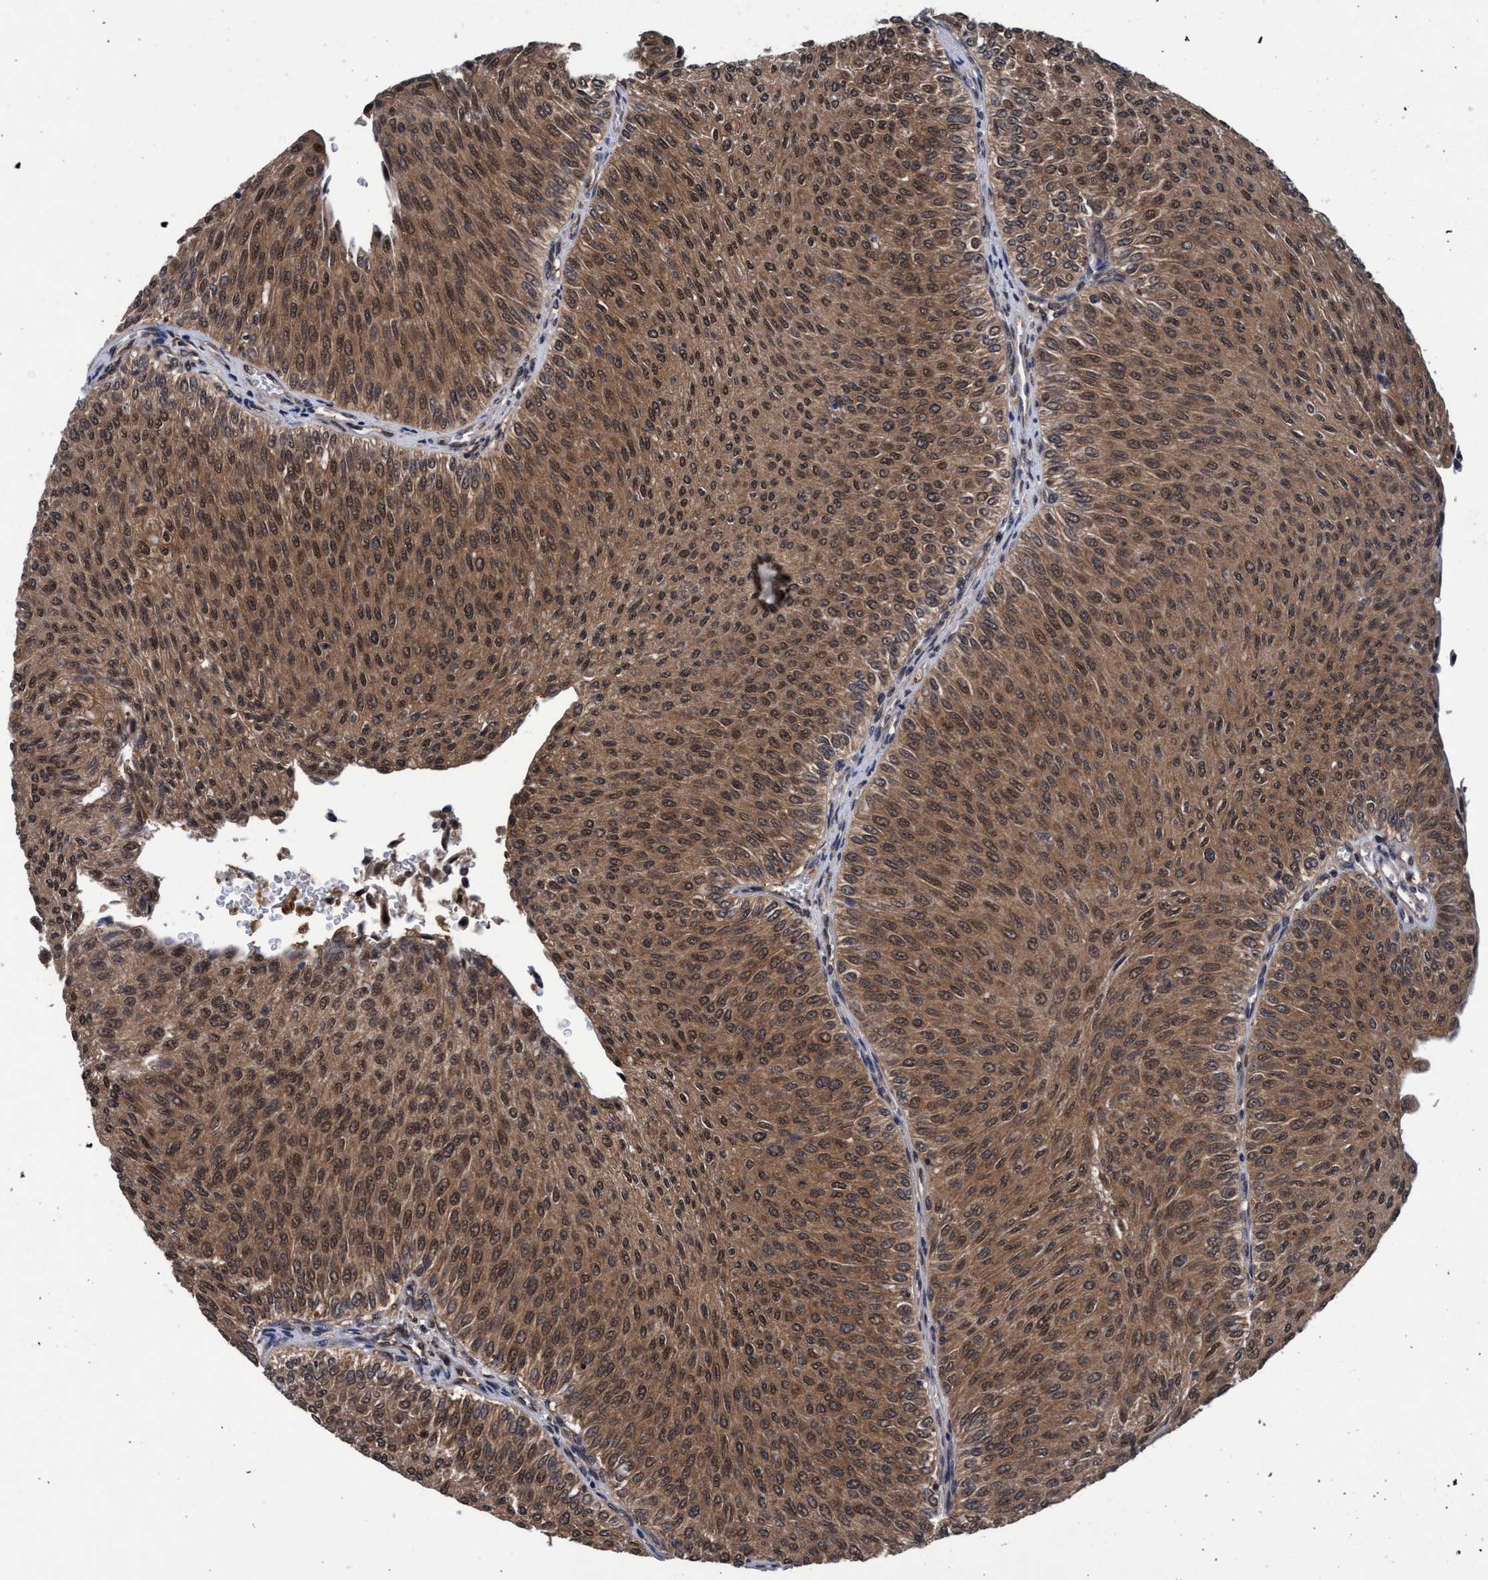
{"staining": {"intensity": "moderate", "quantity": ">75%", "location": "cytoplasmic/membranous,nuclear"}, "tissue": "urothelial cancer", "cell_type": "Tumor cells", "image_type": "cancer", "snomed": [{"axis": "morphology", "description": "Urothelial carcinoma, Low grade"}, {"axis": "topography", "description": "Urinary bladder"}], "caption": "Protein staining exhibits moderate cytoplasmic/membranous and nuclear staining in about >75% of tumor cells in urothelial cancer.", "gene": "PSMD12", "patient": {"sex": "male", "age": 78}}